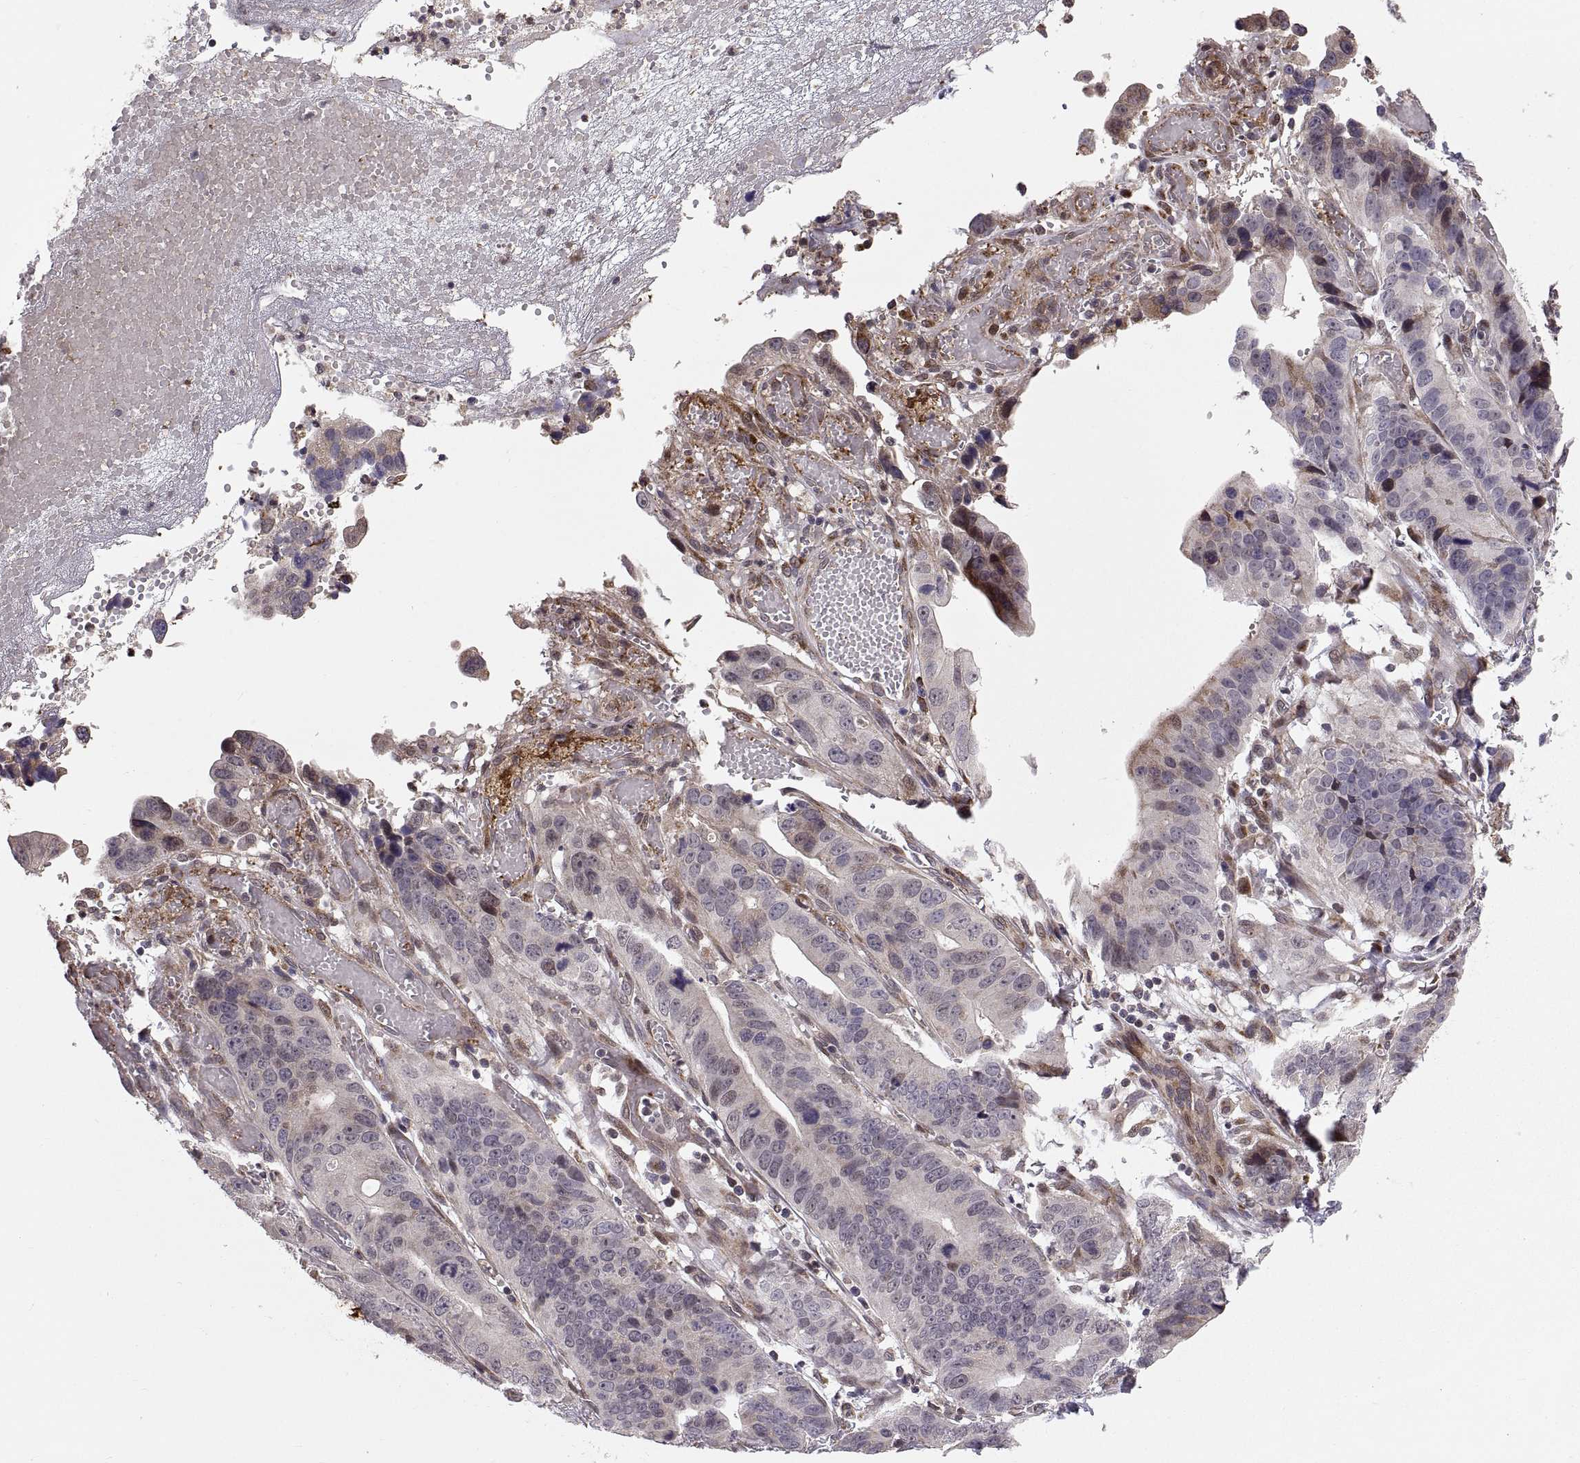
{"staining": {"intensity": "negative", "quantity": "none", "location": "none"}, "tissue": "stomach cancer", "cell_type": "Tumor cells", "image_type": "cancer", "snomed": [{"axis": "morphology", "description": "Adenocarcinoma, NOS"}, {"axis": "topography", "description": "Stomach"}], "caption": "Stomach cancer was stained to show a protein in brown. There is no significant staining in tumor cells.", "gene": "TESC", "patient": {"sex": "male", "age": 84}}